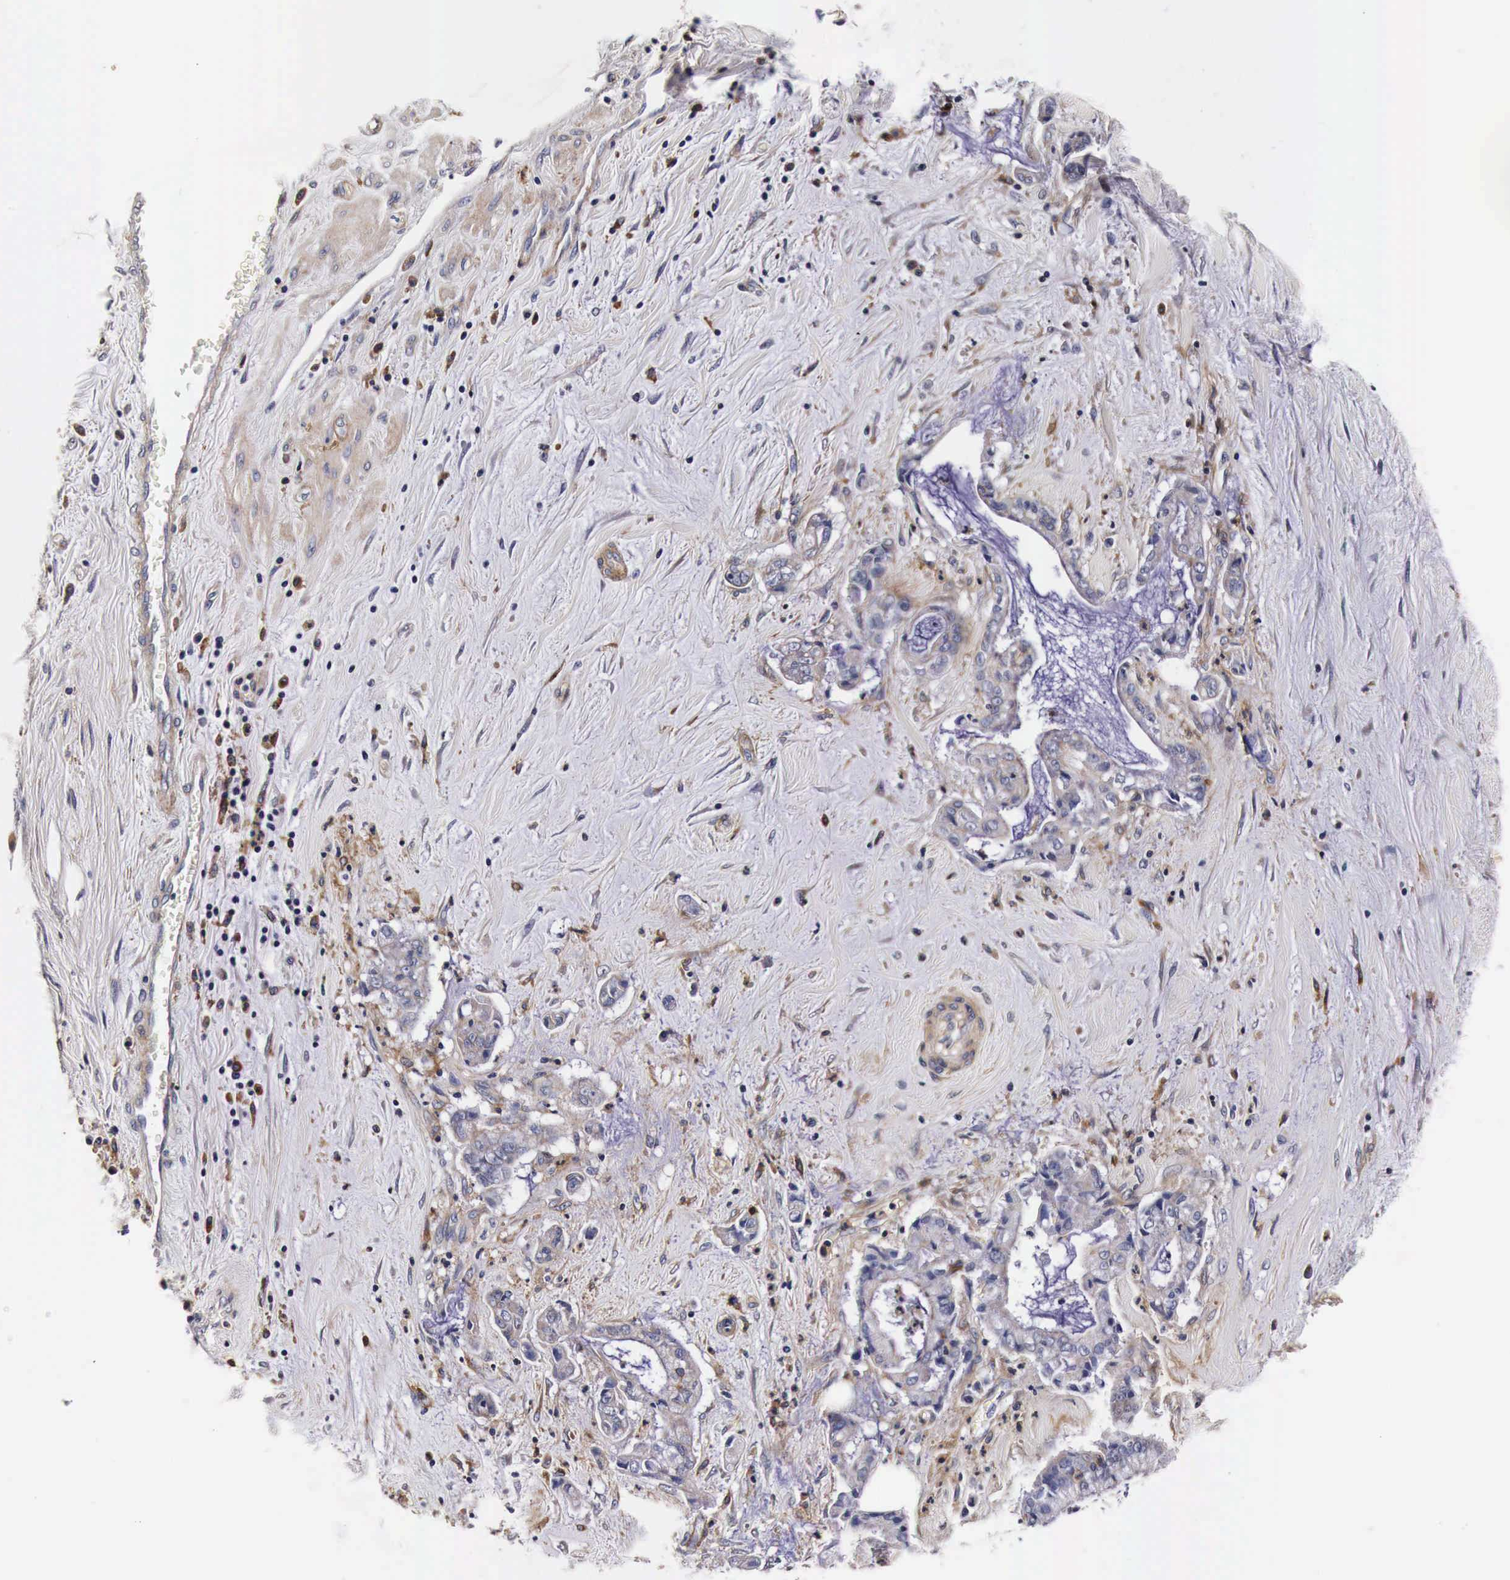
{"staining": {"intensity": "moderate", "quantity": "25%-75%", "location": "cytoplasmic/membranous"}, "tissue": "liver cancer", "cell_type": "Tumor cells", "image_type": "cancer", "snomed": [{"axis": "morphology", "description": "Cholangiocarcinoma"}, {"axis": "topography", "description": "Liver"}], "caption": "The immunohistochemical stain shows moderate cytoplasmic/membranous expression in tumor cells of liver cancer (cholangiocarcinoma) tissue.", "gene": "RP2", "patient": {"sex": "male", "age": 57}}